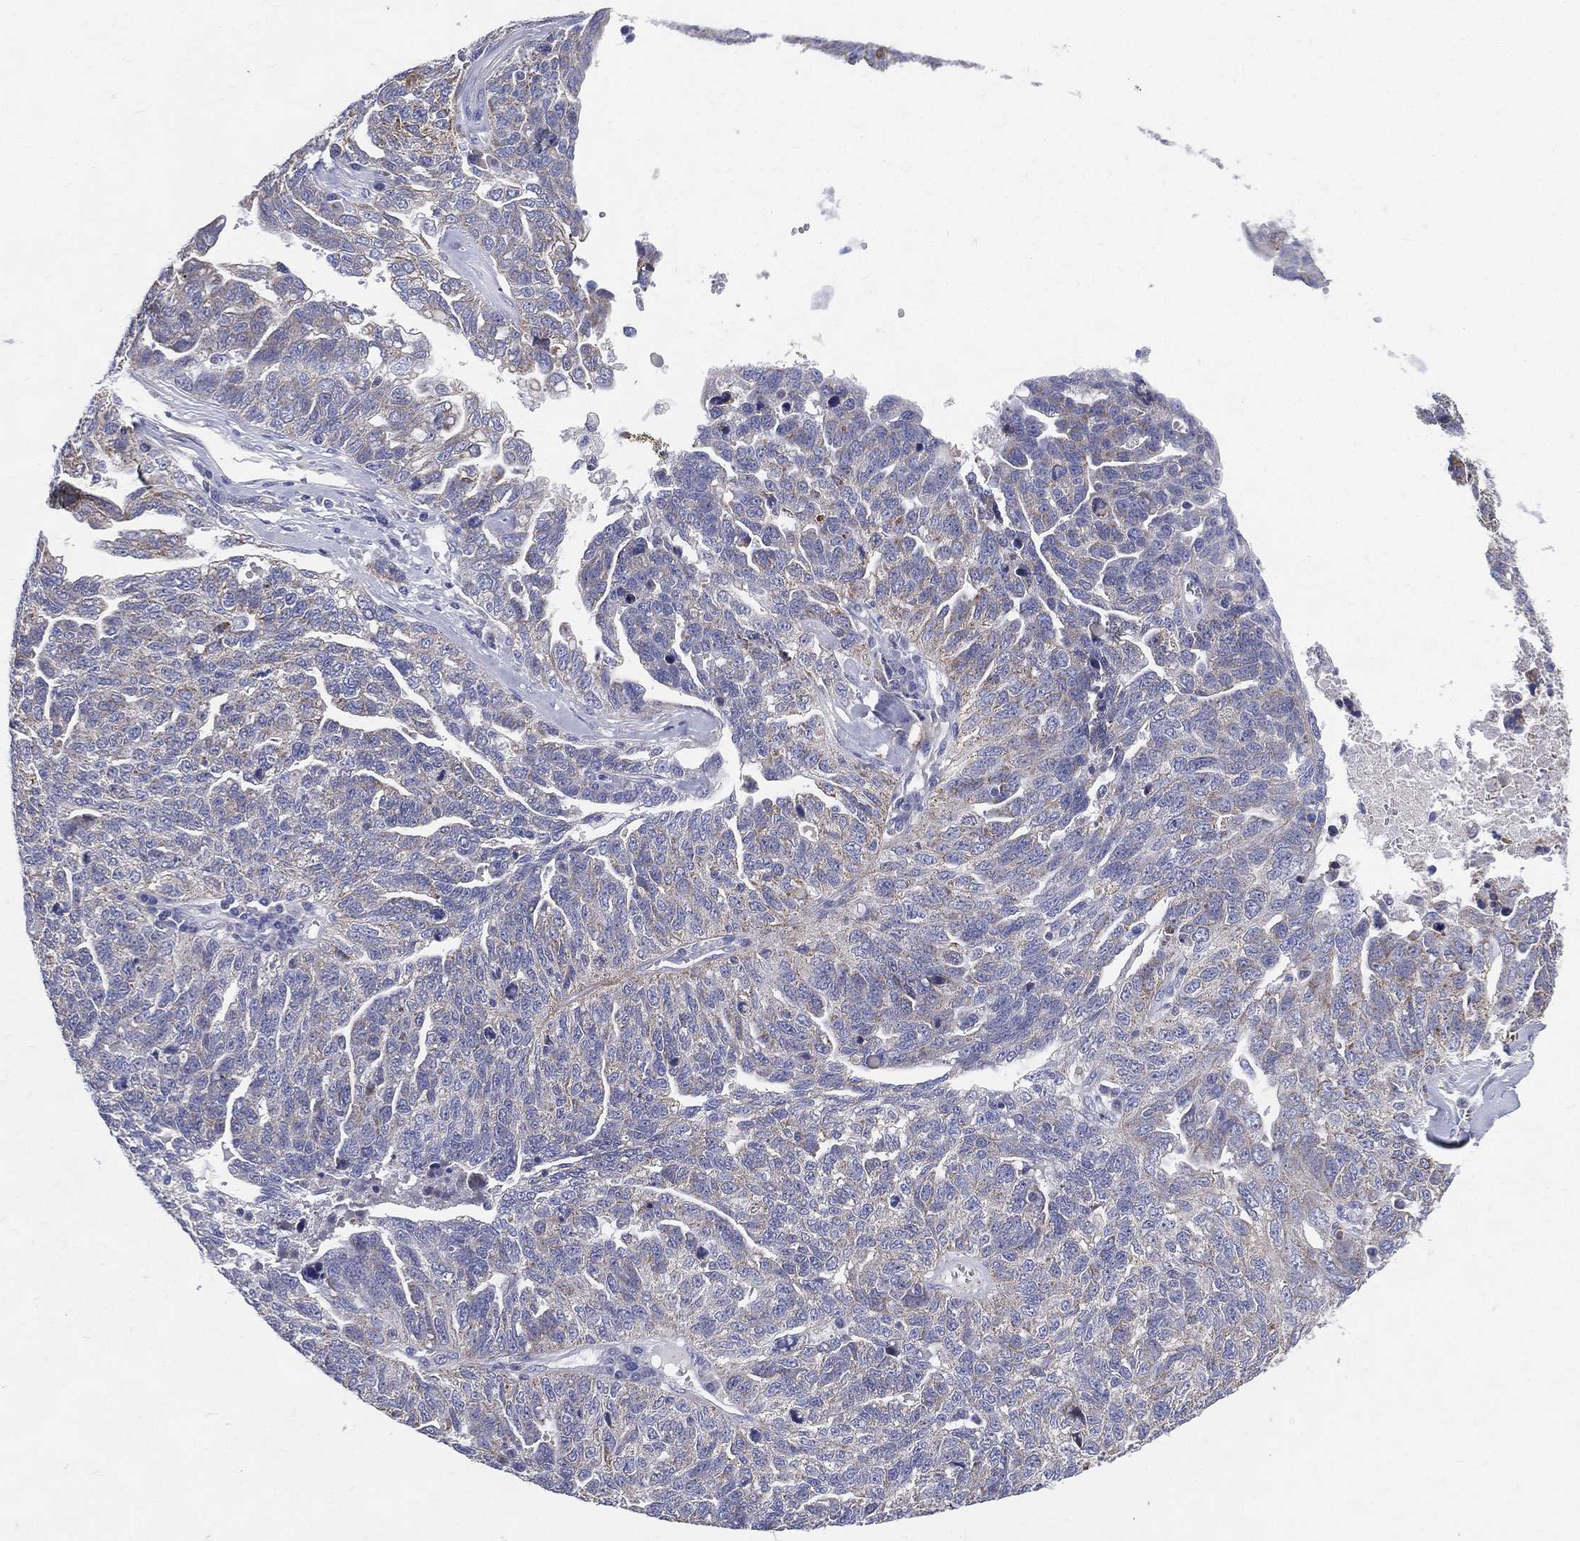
{"staining": {"intensity": "weak", "quantity": "25%-75%", "location": "cytoplasmic/membranous"}, "tissue": "ovarian cancer", "cell_type": "Tumor cells", "image_type": "cancer", "snomed": [{"axis": "morphology", "description": "Cystadenocarcinoma, serous, NOS"}, {"axis": "topography", "description": "Ovary"}], "caption": "Immunohistochemical staining of ovarian cancer (serous cystadenocarcinoma) shows weak cytoplasmic/membranous protein positivity in about 25%-75% of tumor cells.", "gene": "PWWP3A", "patient": {"sex": "female", "age": 71}}